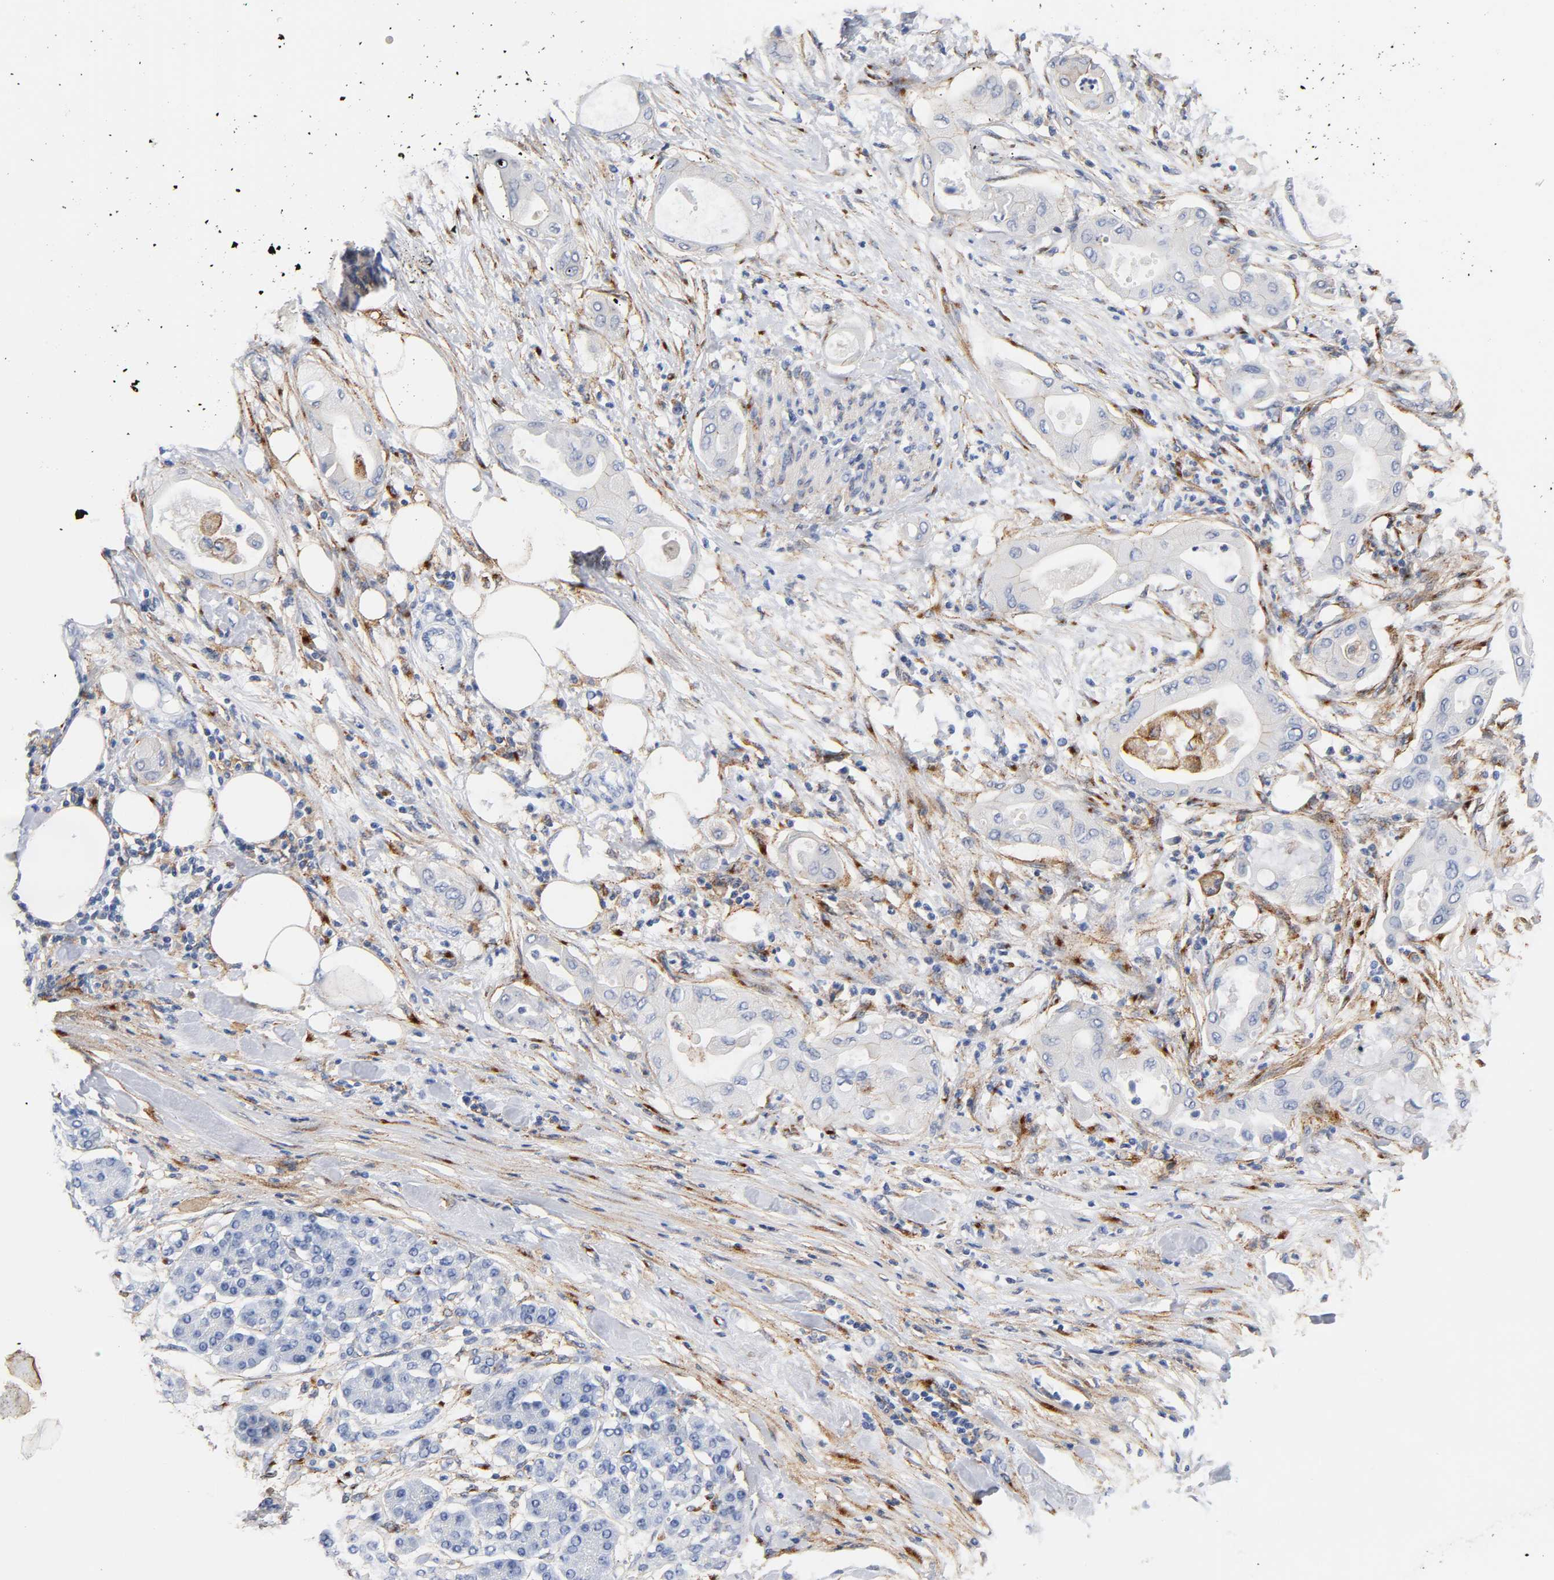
{"staining": {"intensity": "negative", "quantity": "none", "location": "none"}, "tissue": "pancreatic cancer", "cell_type": "Tumor cells", "image_type": "cancer", "snomed": [{"axis": "morphology", "description": "Adenocarcinoma, NOS"}, {"axis": "morphology", "description": "Adenocarcinoma, metastatic, NOS"}, {"axis": "topography", "description": "Lymph node"}, {"axis": "topography", "description": "Pancreas"}, {"axis": "topography", "description": "Duodenum"}], "caption": "A high-resolution histopathology image shows immunohistochemistry (IHC) staining of pancreatic cancer, which demonstrates no significant staining in tumor cells.", "gene": "LRP1", "patient": {"sex": "female", "age": 64}}